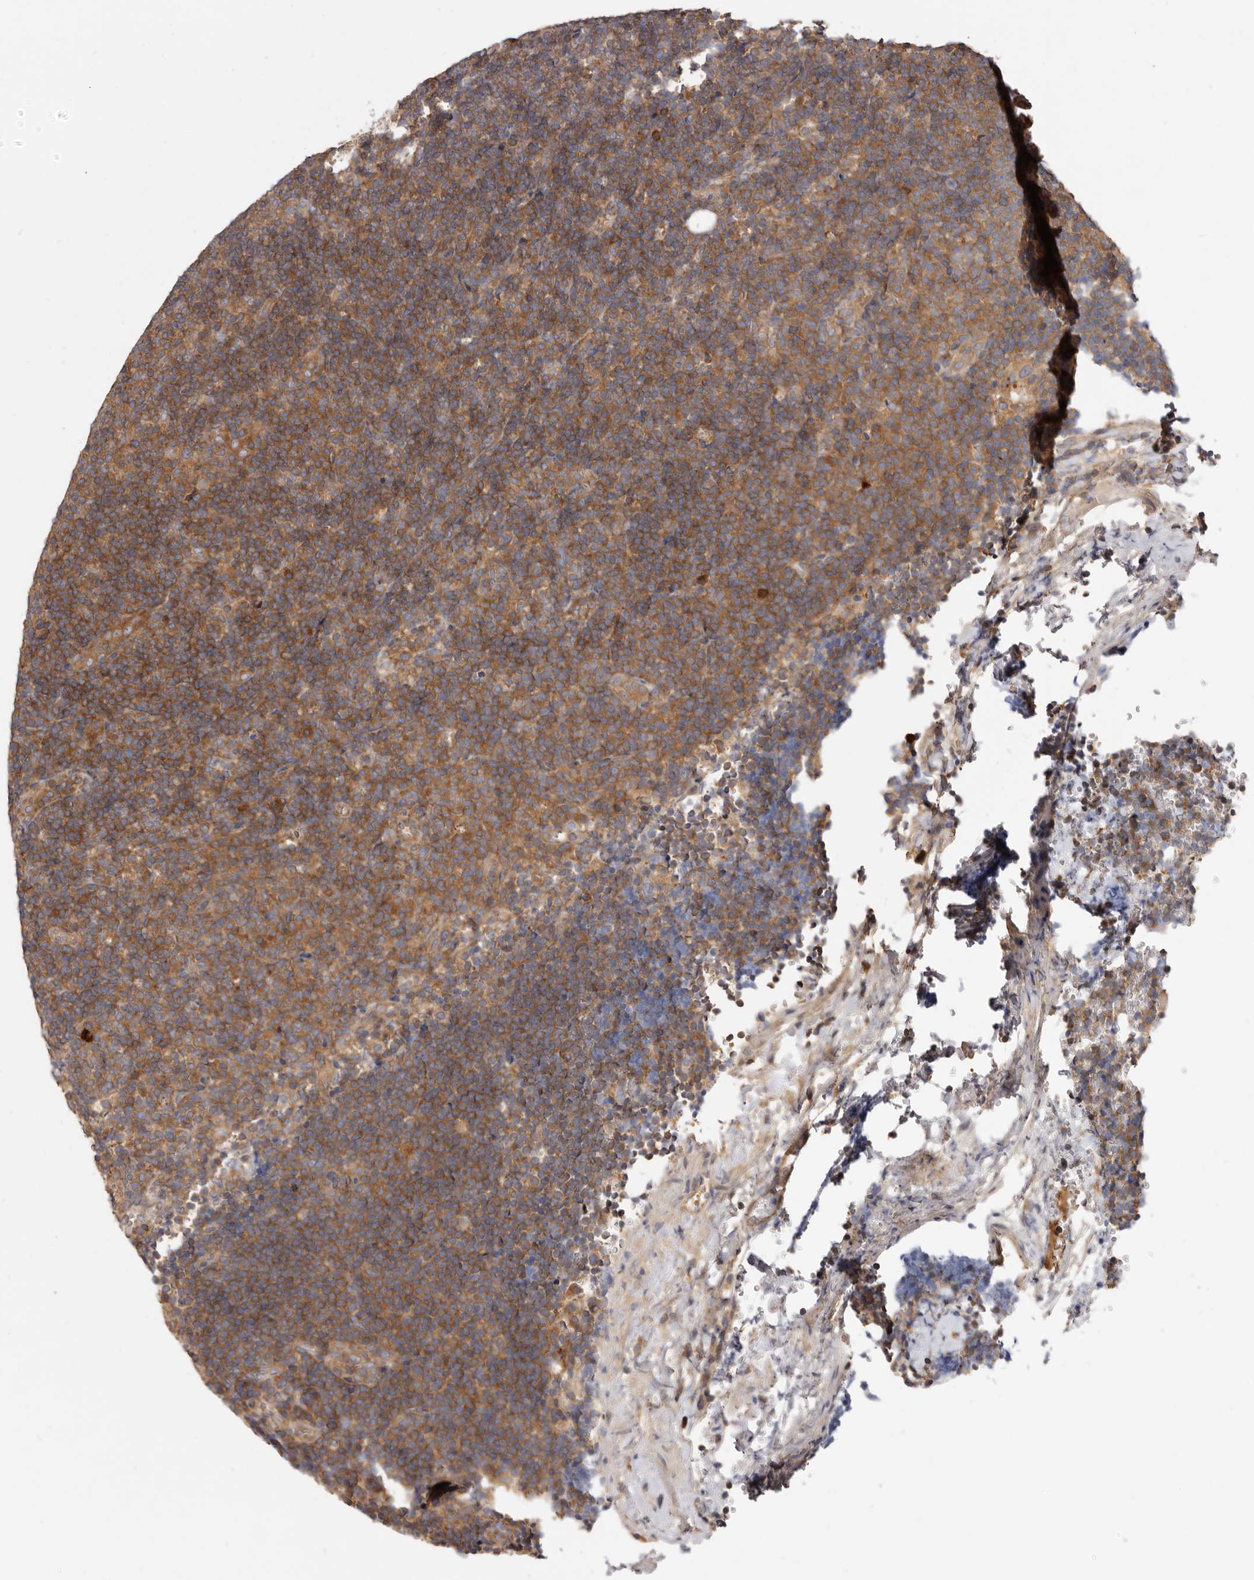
{"staining": {"intensity": "moderate", "quantity": ">75%", "location": "cytoplasmic/membranous"}, "tissue": "lymphoma", "cell_type": "Tumor cells", "image_type": "cancer", "snomed": [{"axis": "morphology", "description": "Hodgkin's disease, NOS"}, {"axis": "topography", "description": "Lymph node"}], "caption": "Tumor cells demonstrate medium levels of moderate cytoplasmic/membranous staining in approximately >75% of cells in human lymphoma. (DAB IHC with brightfield microscopy, high magnification).", "gene": "ADAMTS20", "patient": {"sex": "female", "age": 57}}